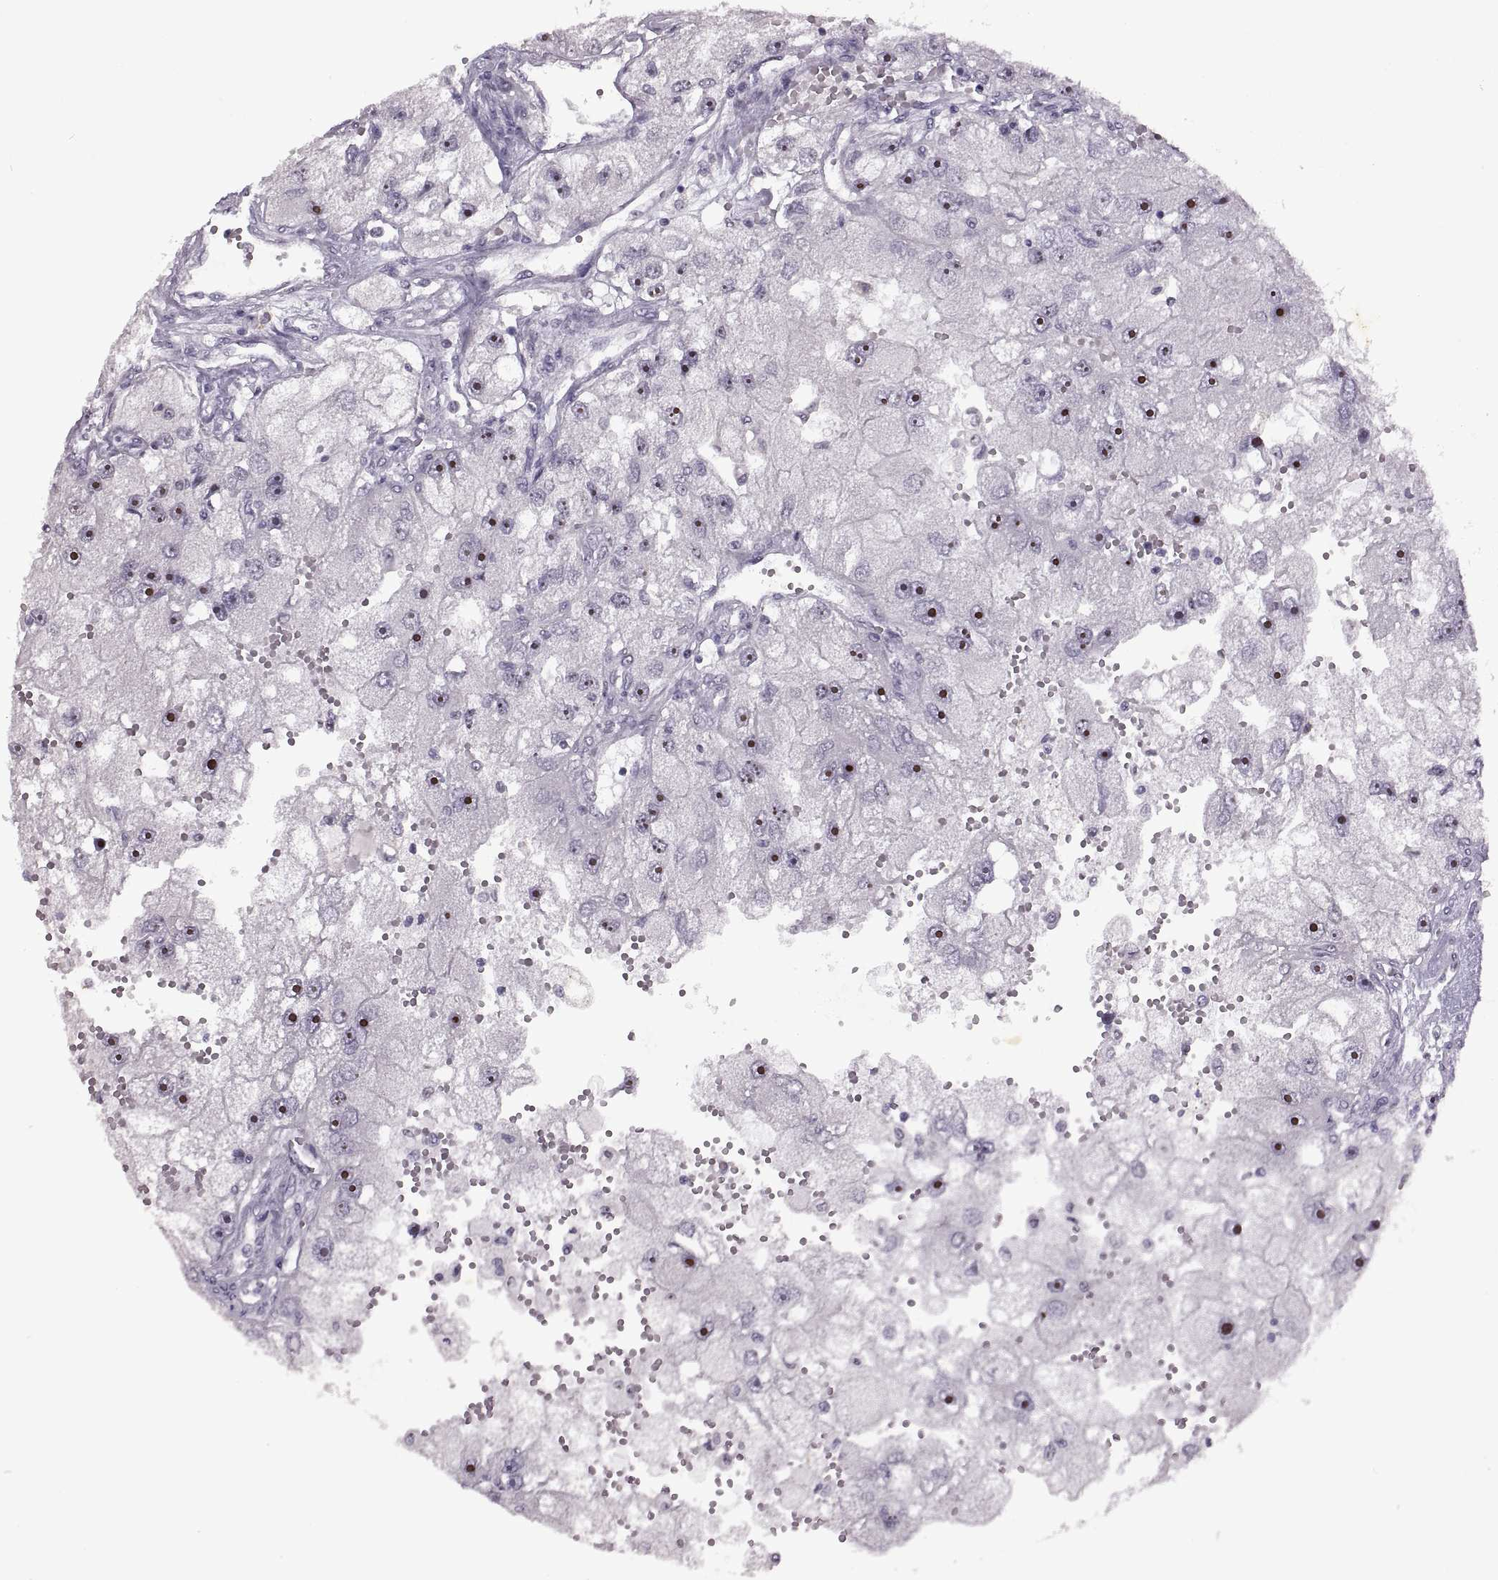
{"staining": {"intensity": "strong", "quantity": ">75%", "location": "nuclear"}, "tissue": "renal cancer", "cell_type": "Tumor cells", "image_type": "cancer", "snomed": [{"axis": "morphology", "description": "Adenocarcinoma, NOS"}, {"axis": "topography", "description": "Kidney"}], "caption": "Protein staining demonstrates strong nuclear expression in about >75% of tumor cells in adenocarcinoma (renal).", "gene": "SINHCAF", "patient": {"sex": "male", "age": 63}}